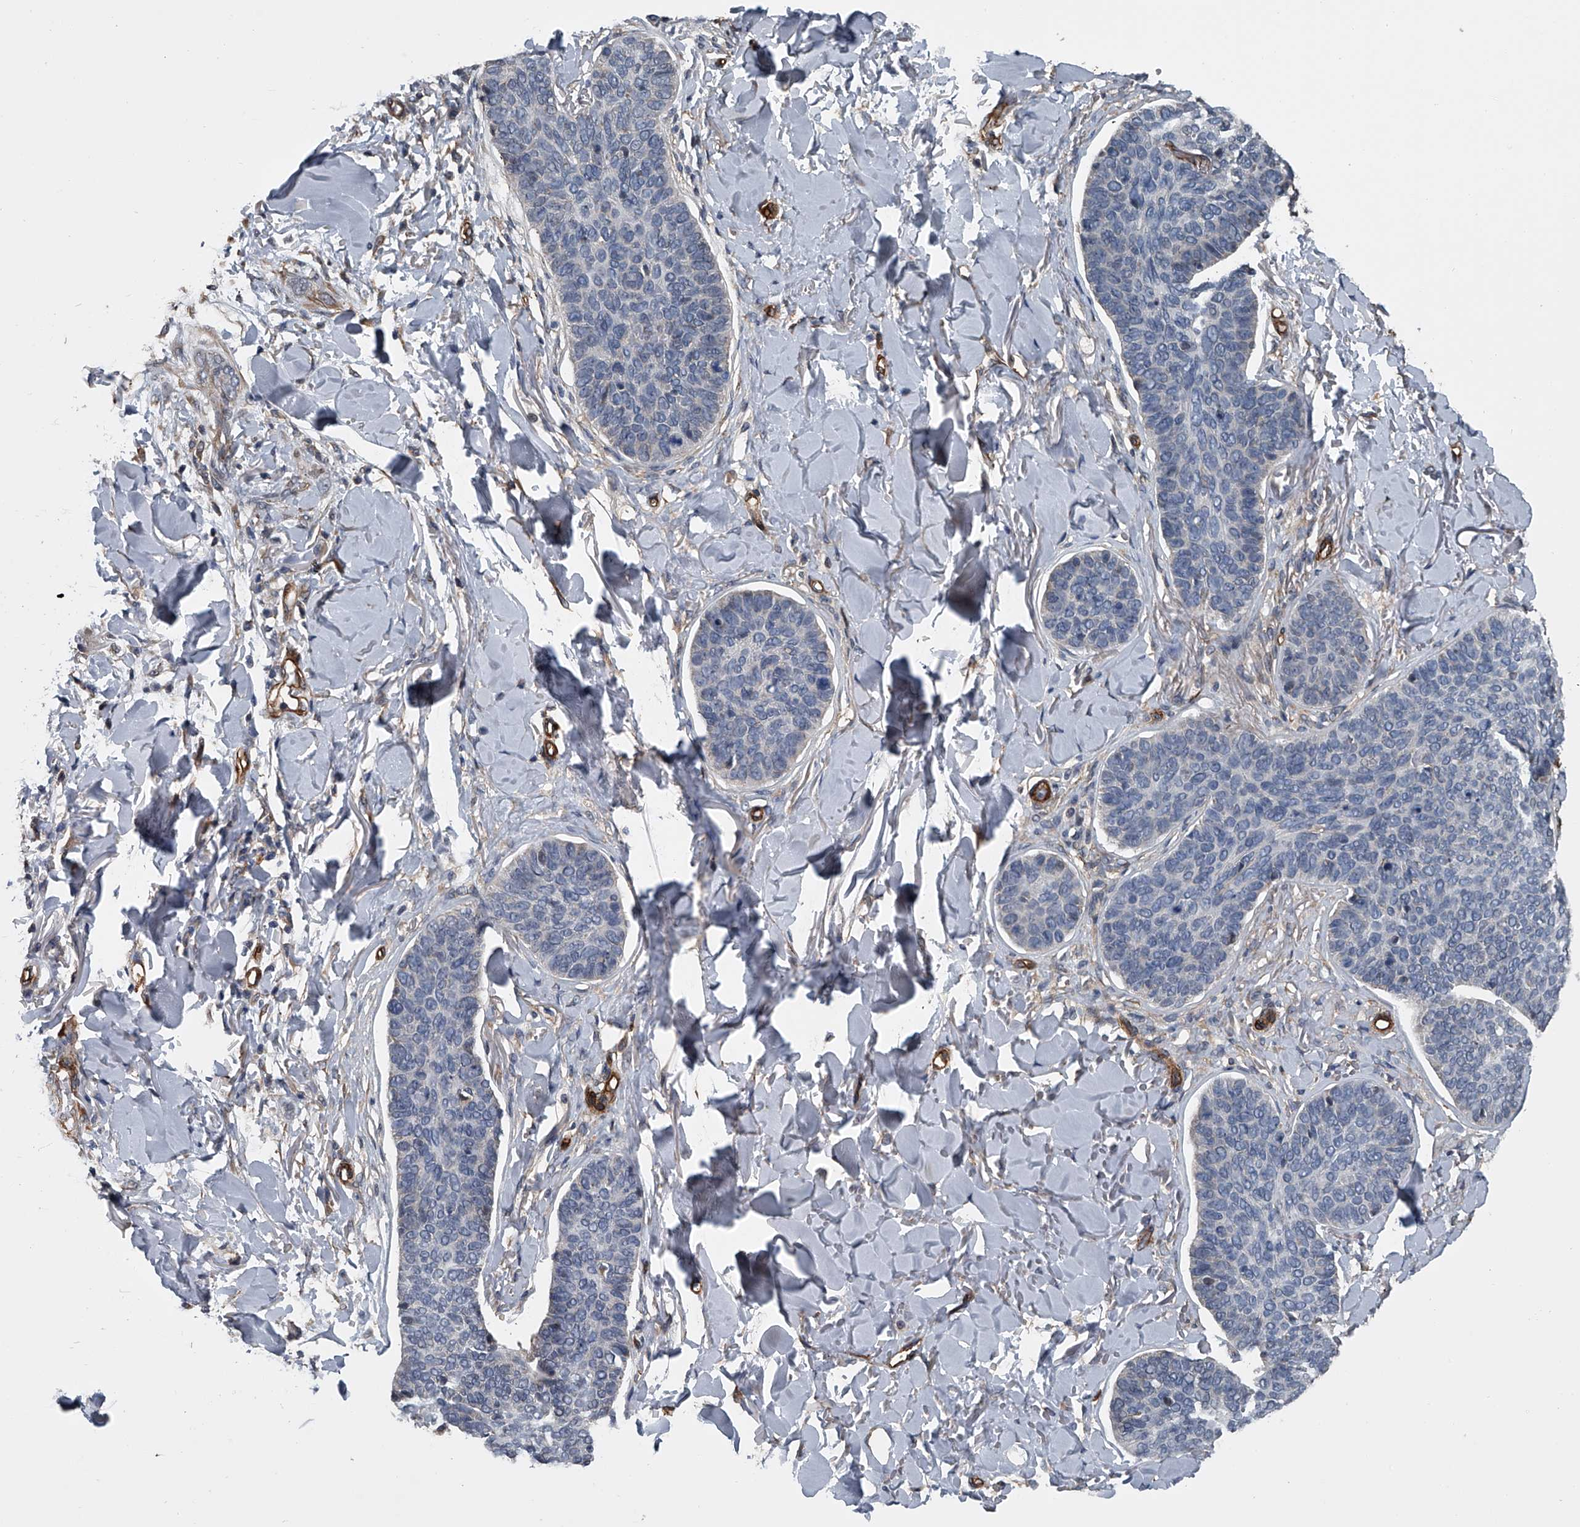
{"staining": {"intensity": "negative", "quantity": "none", "location": "none"}, "tissue": "skin cancer", "cell_type": "Tumor cells", "image_type": "cancer", "snomed": [{"axis": "morphology", "description": "Basal cell carcinoma"}, {"axis": "topography", "description": "Skin"}], "caption": "The micrograph displays no significant expression in tumor cells of skin cancer.", "gene": "LDLRAD2", "patient": {"sex": "male", "age": 85}}